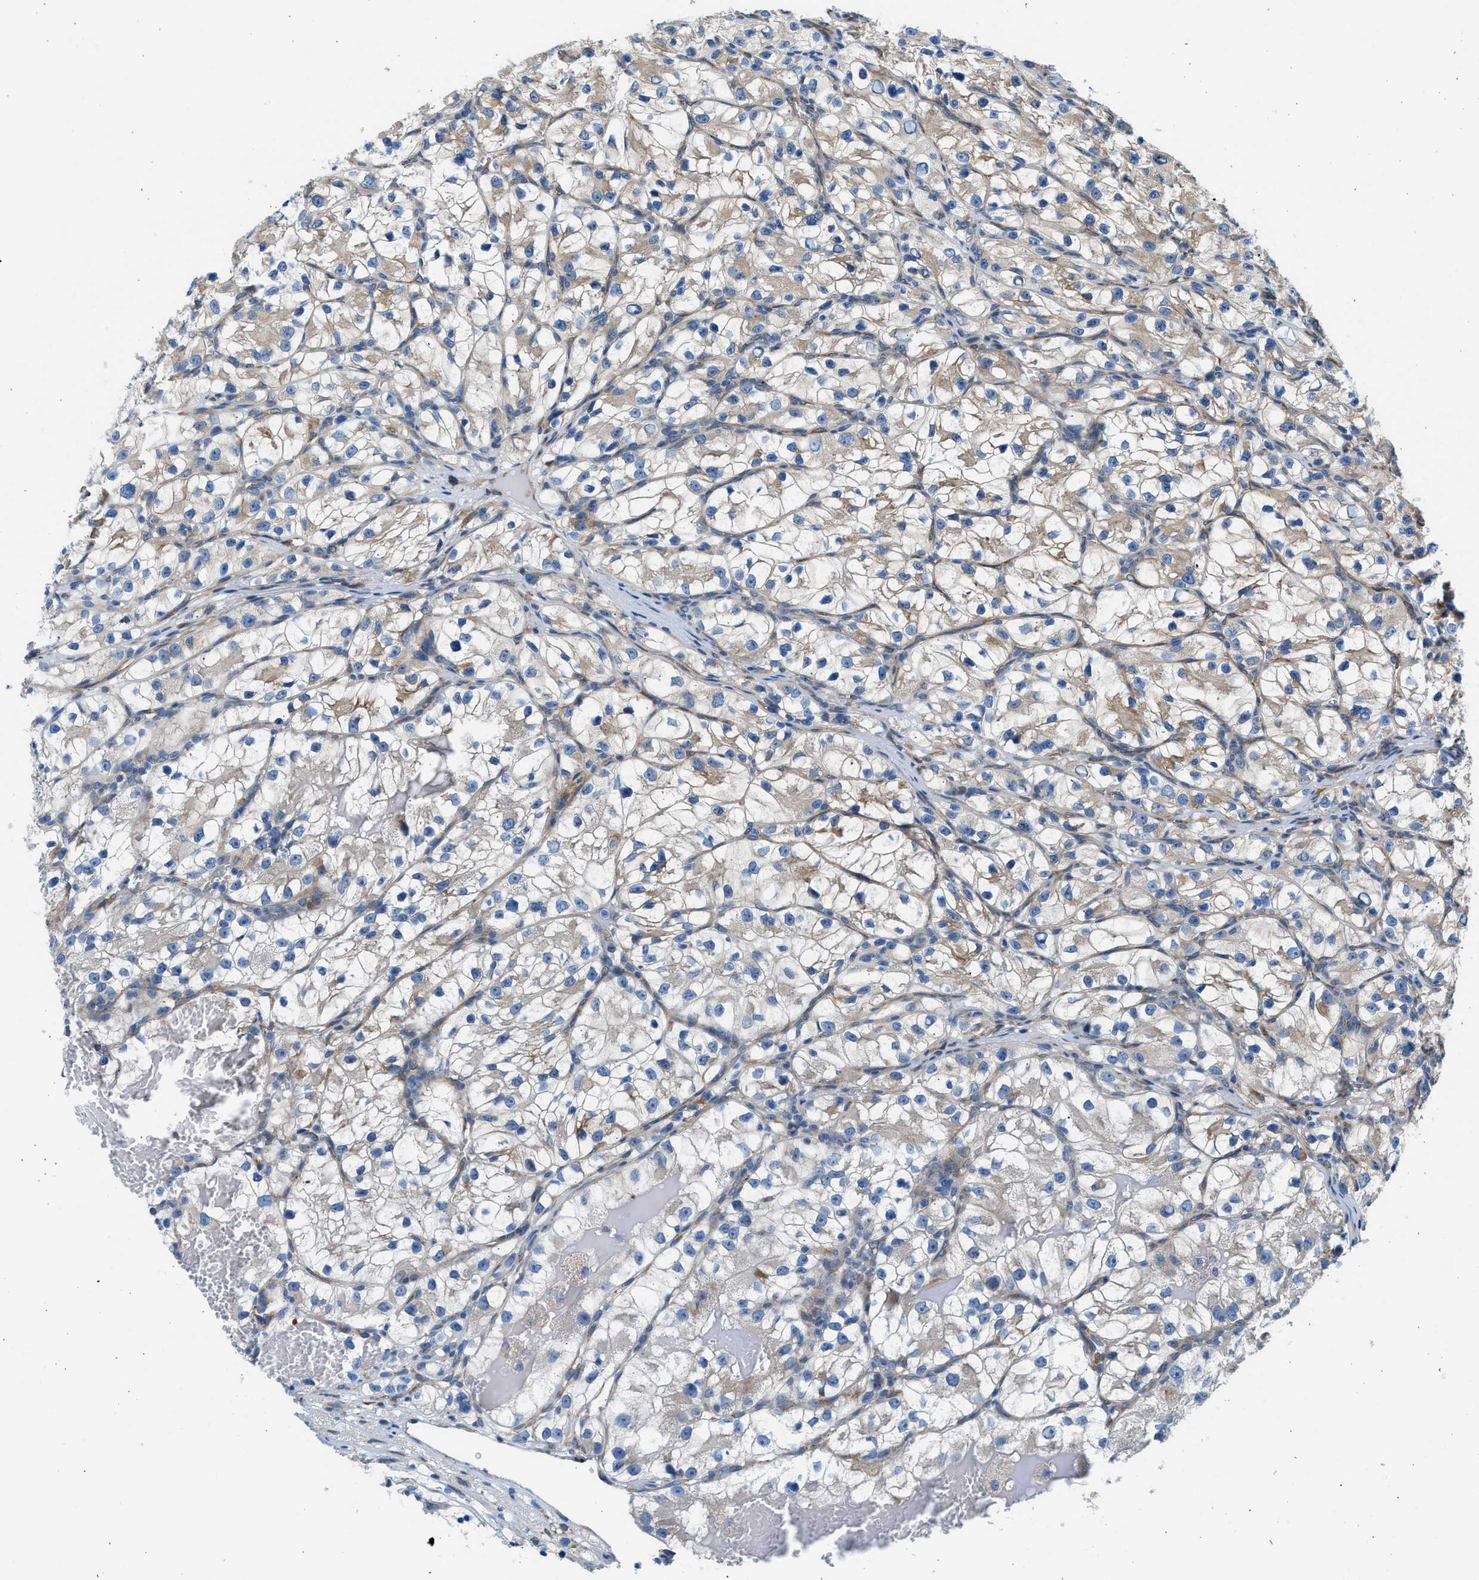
{"staining": {"intensity": "negative", "quantity": "none", "location": "none"}, "tissue": "renal cancer", "cell_type": "Tumor cells", "image_type": "cancer", "snomed": [{"axis": "morphology", "description": "Adenocarcinoma, NOS"}, {"axis": "topography", "description": "Kidney"}], "caption": "This is an immunohistochemistry (IHC) photomicrograph of adenocarcinoma (renal). There is no staining in tumor cells.", "gene": "CNTN6", "patient": {"sex": "female", "age": 57}}